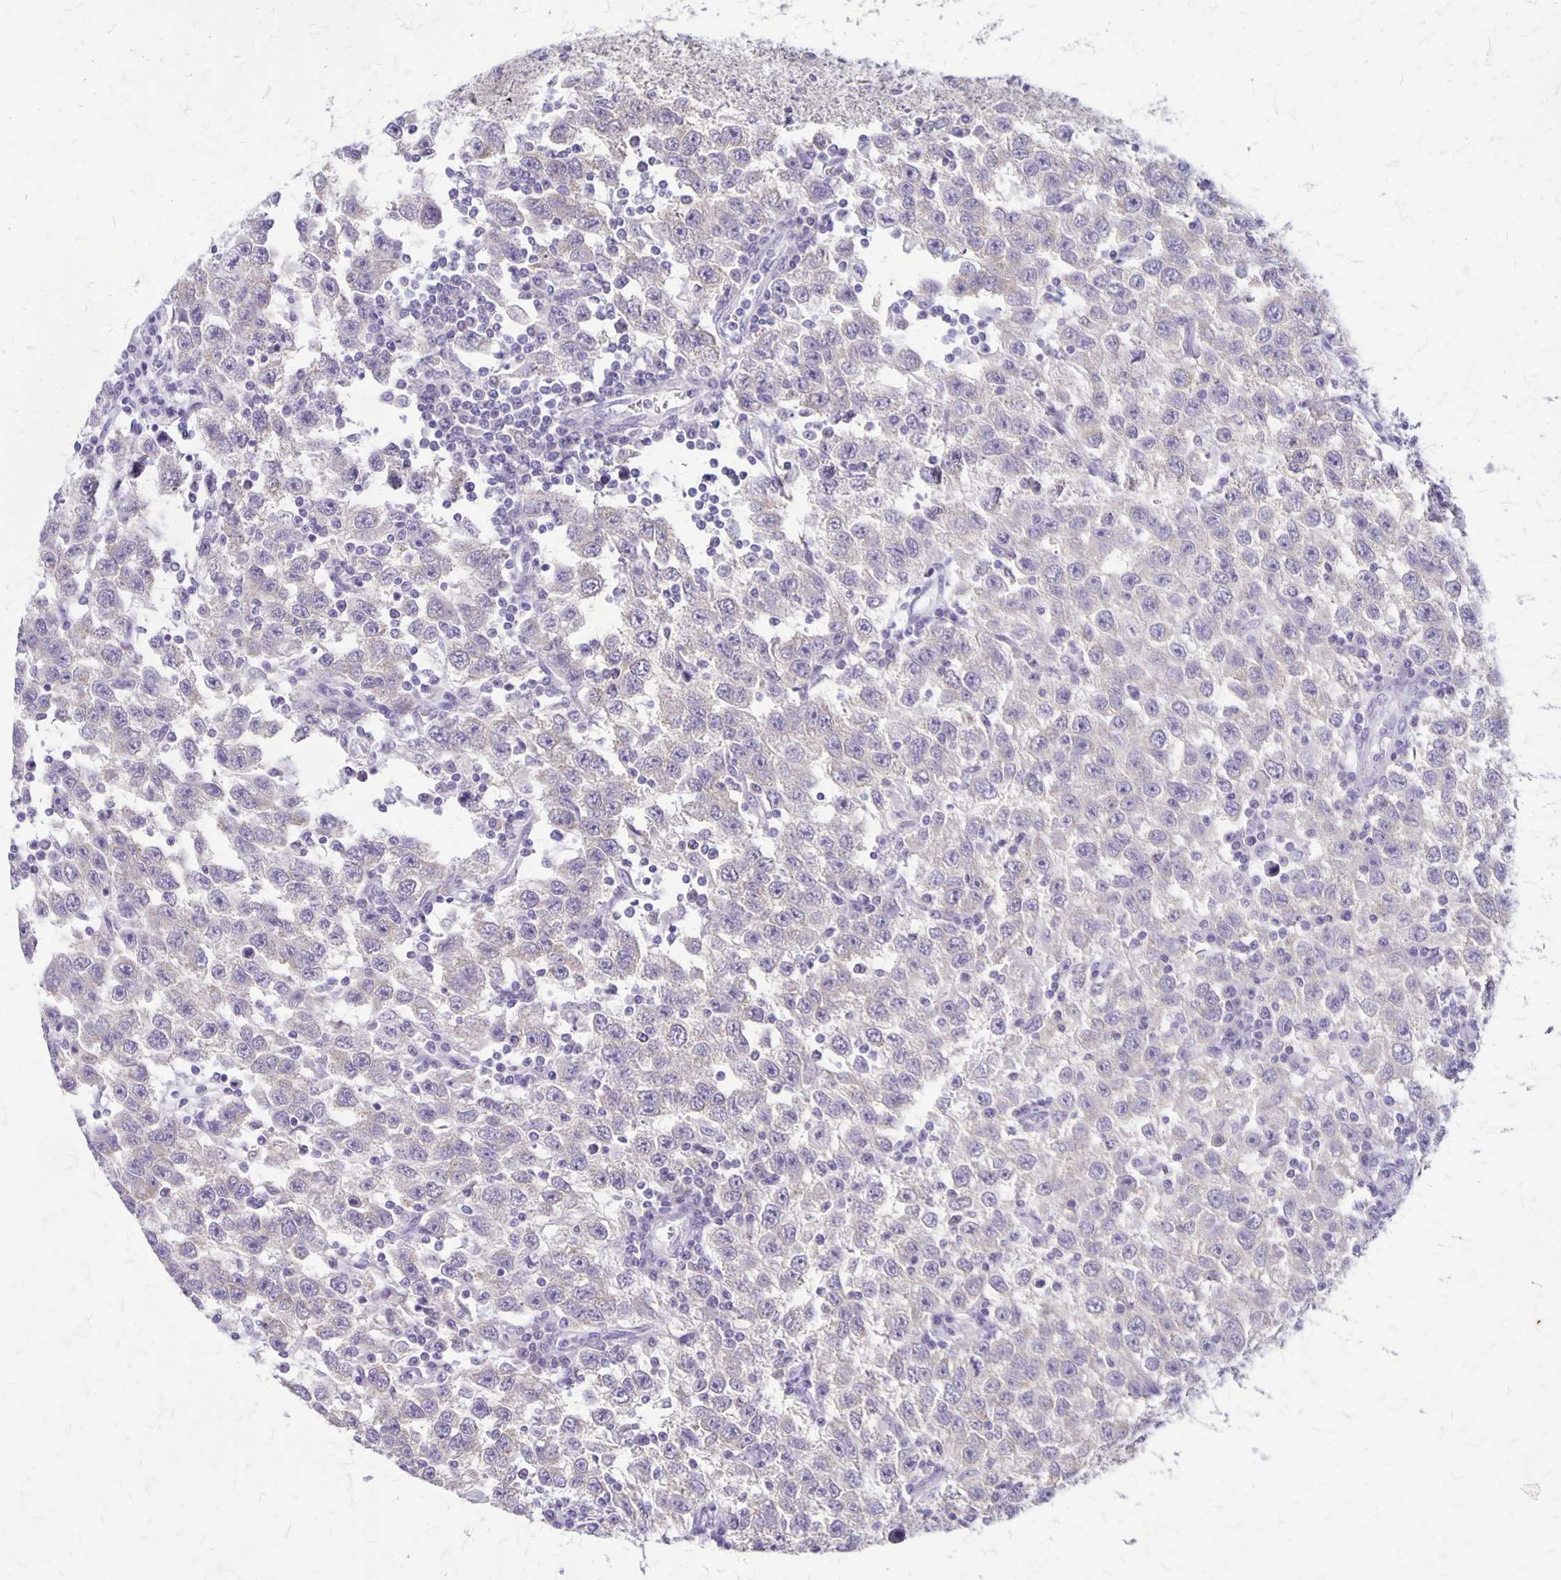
{"staining": {"intensity": "negative", "quantity": "none", "location": "none"}, "tissue": "testis cancer", "cell_type": "Tumor cells", "image_type": "cancer", "snomed": [{"axis": "morphology", "description": "Seminoma, NOS"}, {"axis": "topography", "description": "Testis"}], "caption": "The image displays no significant positivity in tumor cells of testis seminoma. (Brightfield microscopy of DAB (3,3'-diaminobenzidine) immunohistochemistry at high magnification).", "gene": "PLXNB3", "patient": {"sex": "male", "age": 41}}